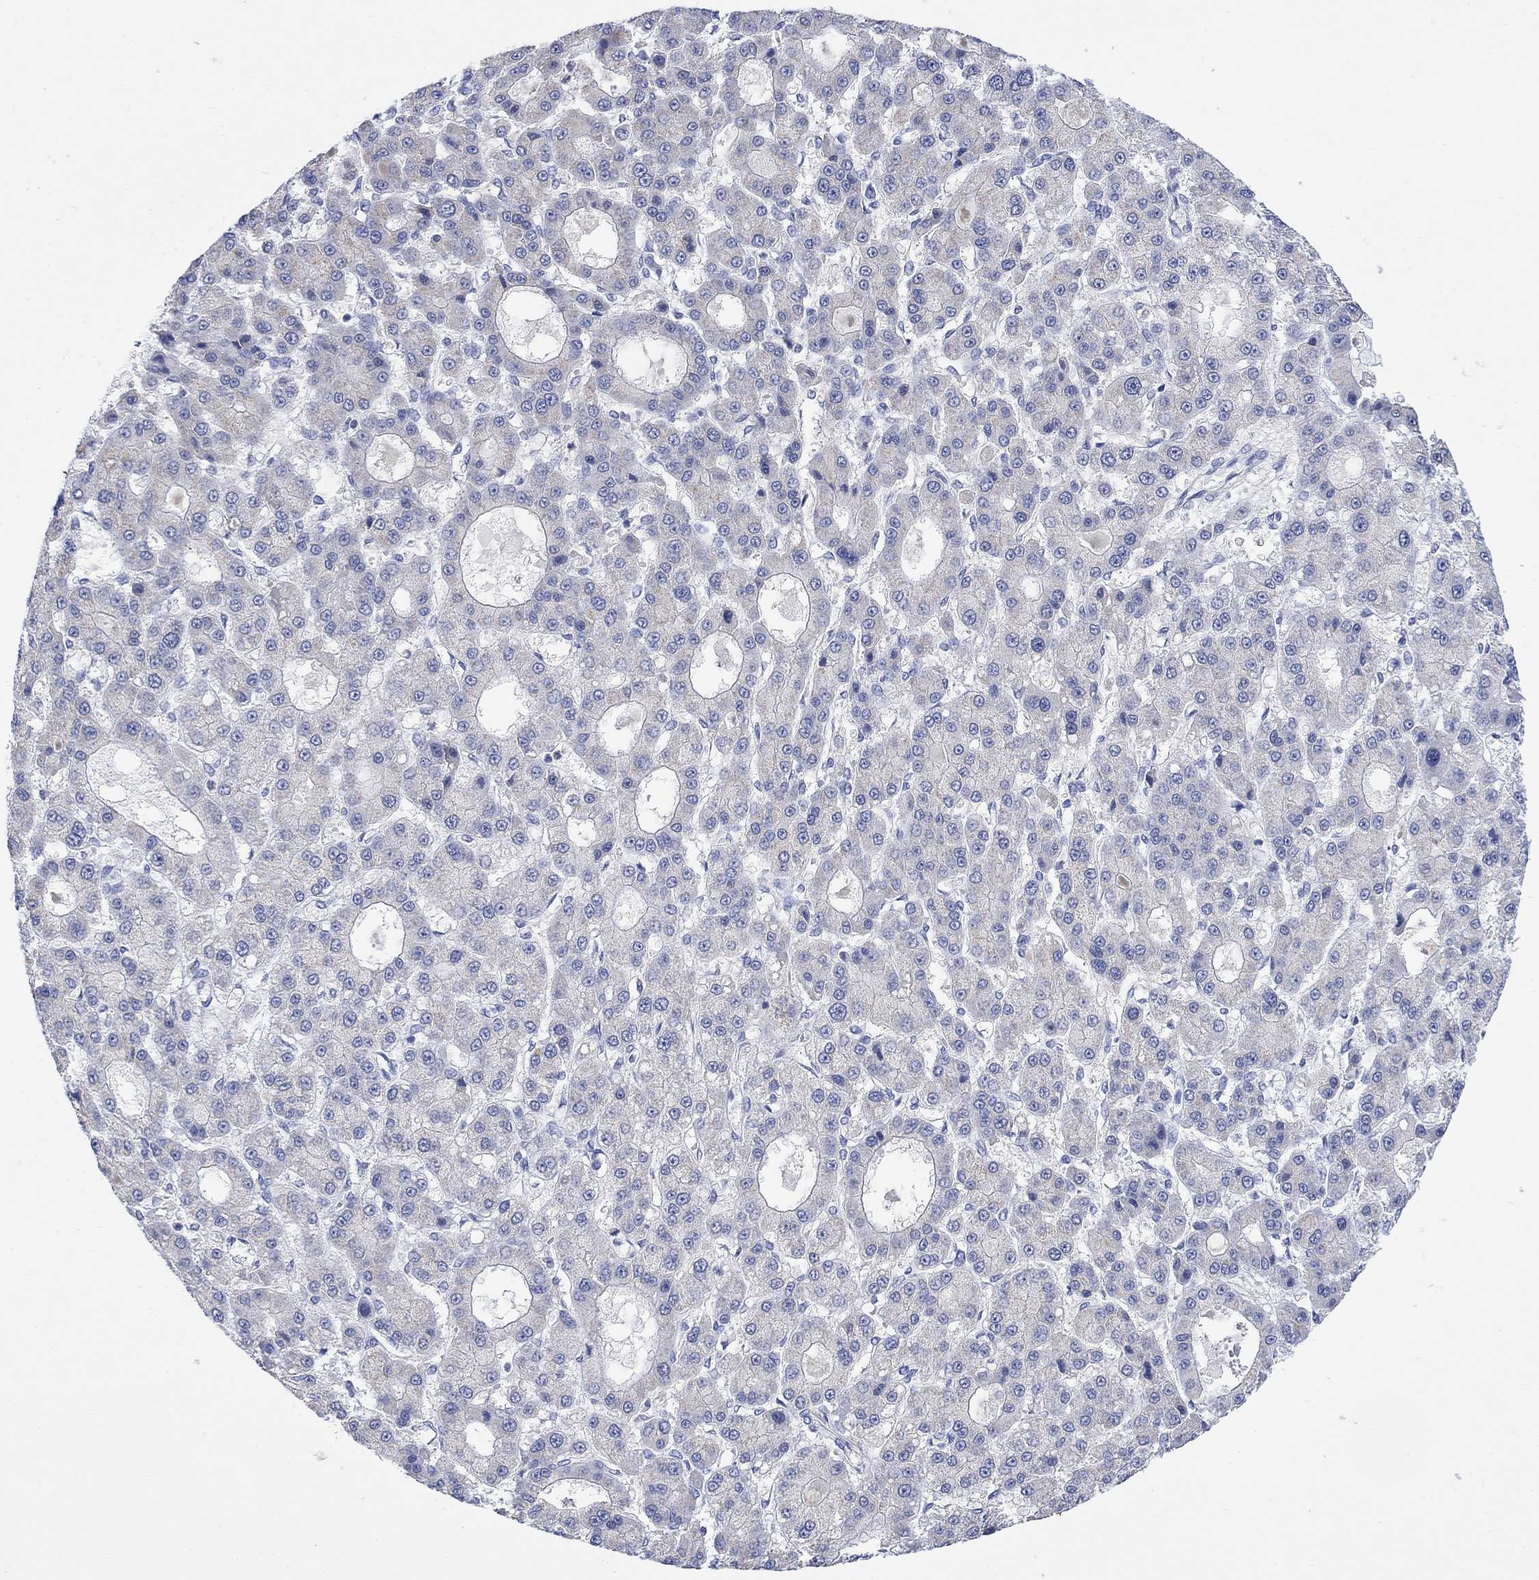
{"staining": {"intensity": "negative", "quantity": "none", "location": "none"}, "tissue": "liver cancer", "cell_type": "Tumor cells", "image_type": "cancer", "snomed": [{"axis": "morphology", "description": "Carcinoma, Hepatocellular, NOS"}, {"axis": "topography", "description": "Liver"}], "caption": "Protein analysis of liver hepatocellular carcinoma demonstrates no significant expression in tumor cells.", "gene": "FBP2", "patient": {"sex": "male", "age": 70}}